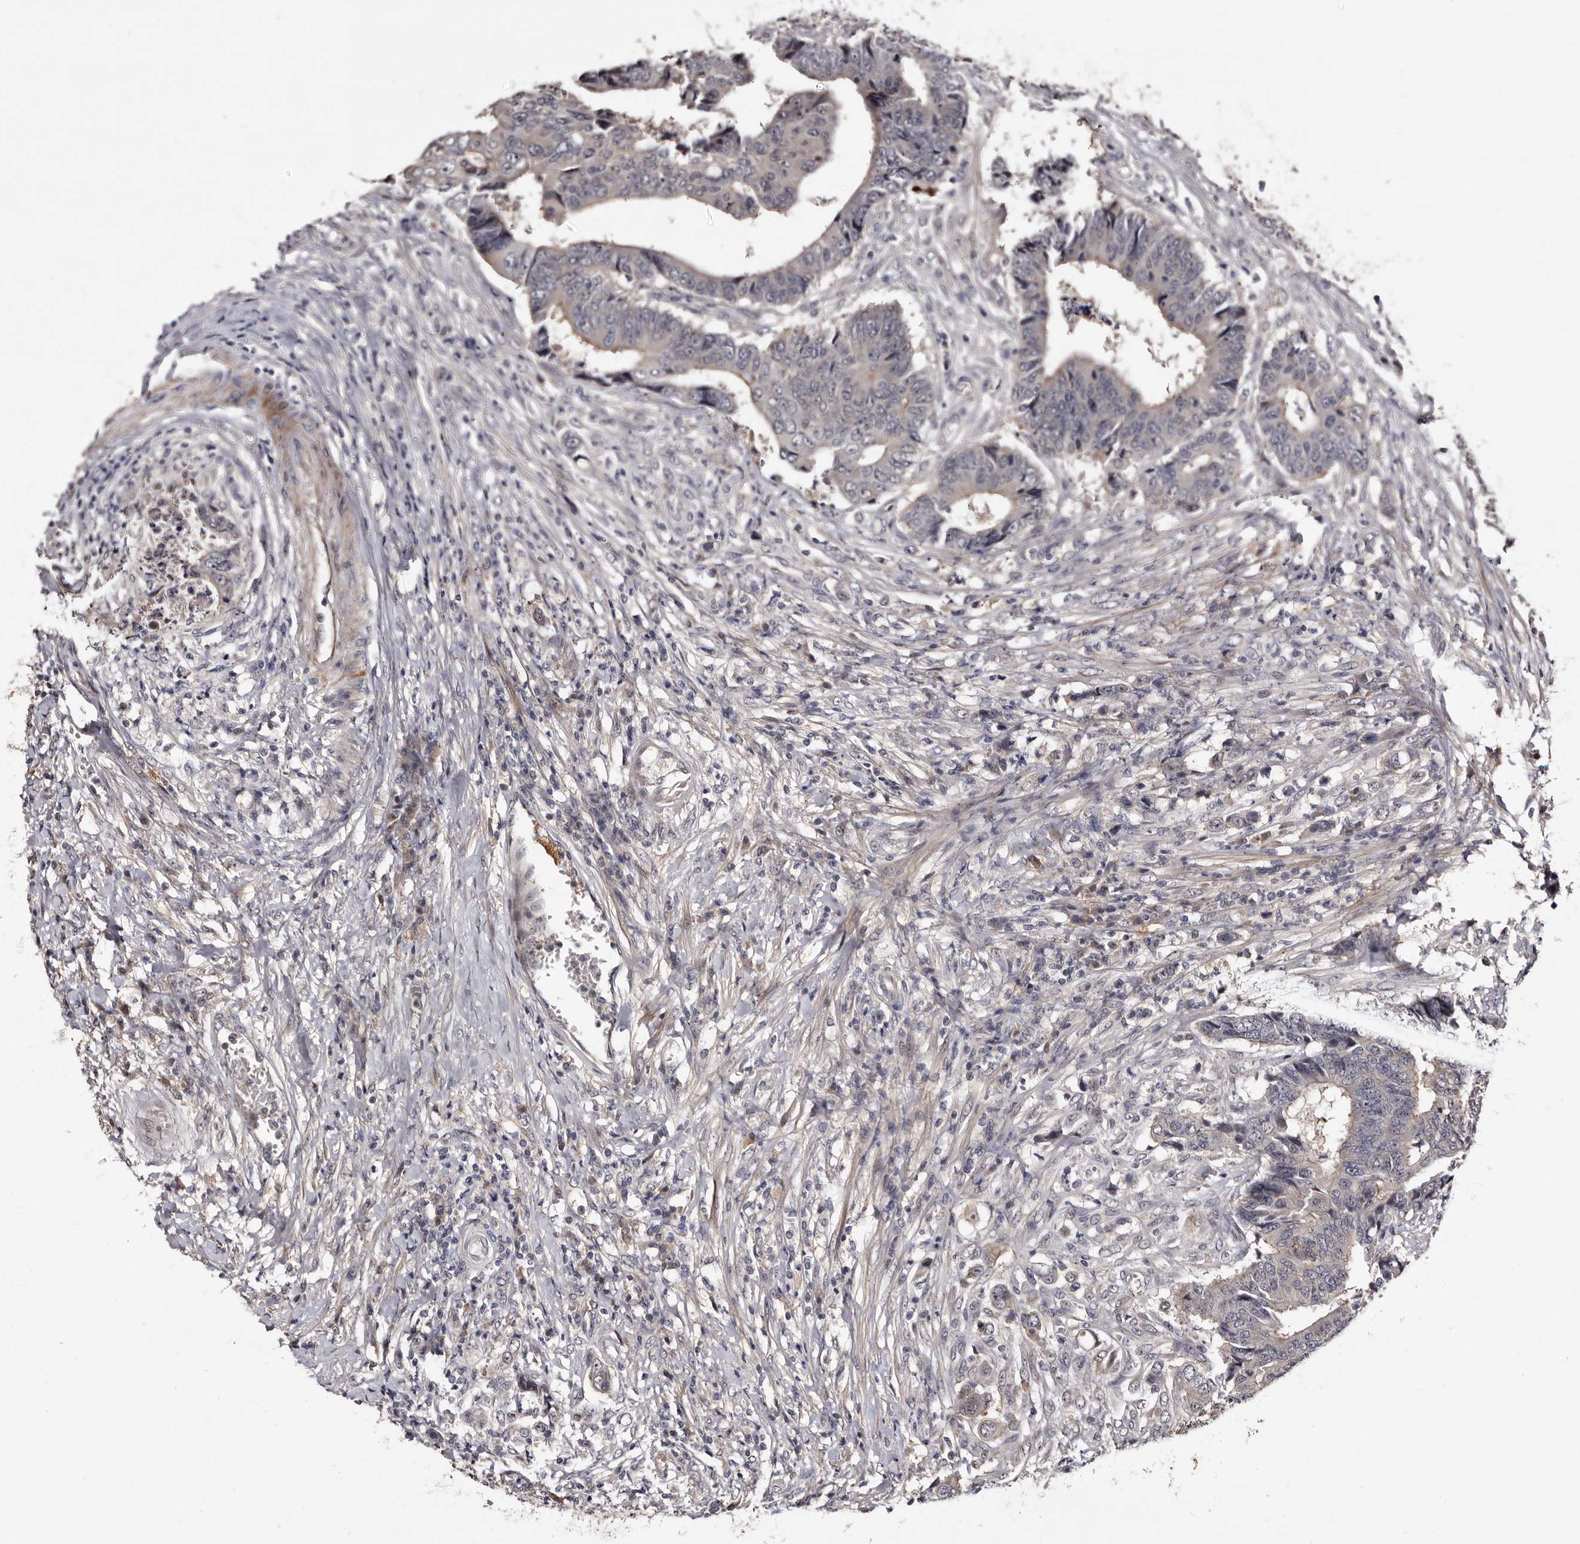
{"staining": {"intensity": "weak", "quantity": "<25%", "location": "cytoplasmic/membranous"}, "tissue": "colorectal cancer", "cell_type": "Tumor cells", "image_type": "cancer", "snomed": [{"axis": "morphology", "description": "Adenocarcinoma, NOS"}, {"axis": "topography", "description": "Rectum"}], "caption": "An IHC micrograph of adenocarcinoma (colorectal) is shown. There is no staining in tumor cells of adenocarcinoma (colorectal). Nuclei are stained in blue.", "gene": "LANCL2", "patient": {"sex": "male", "age": 84}}